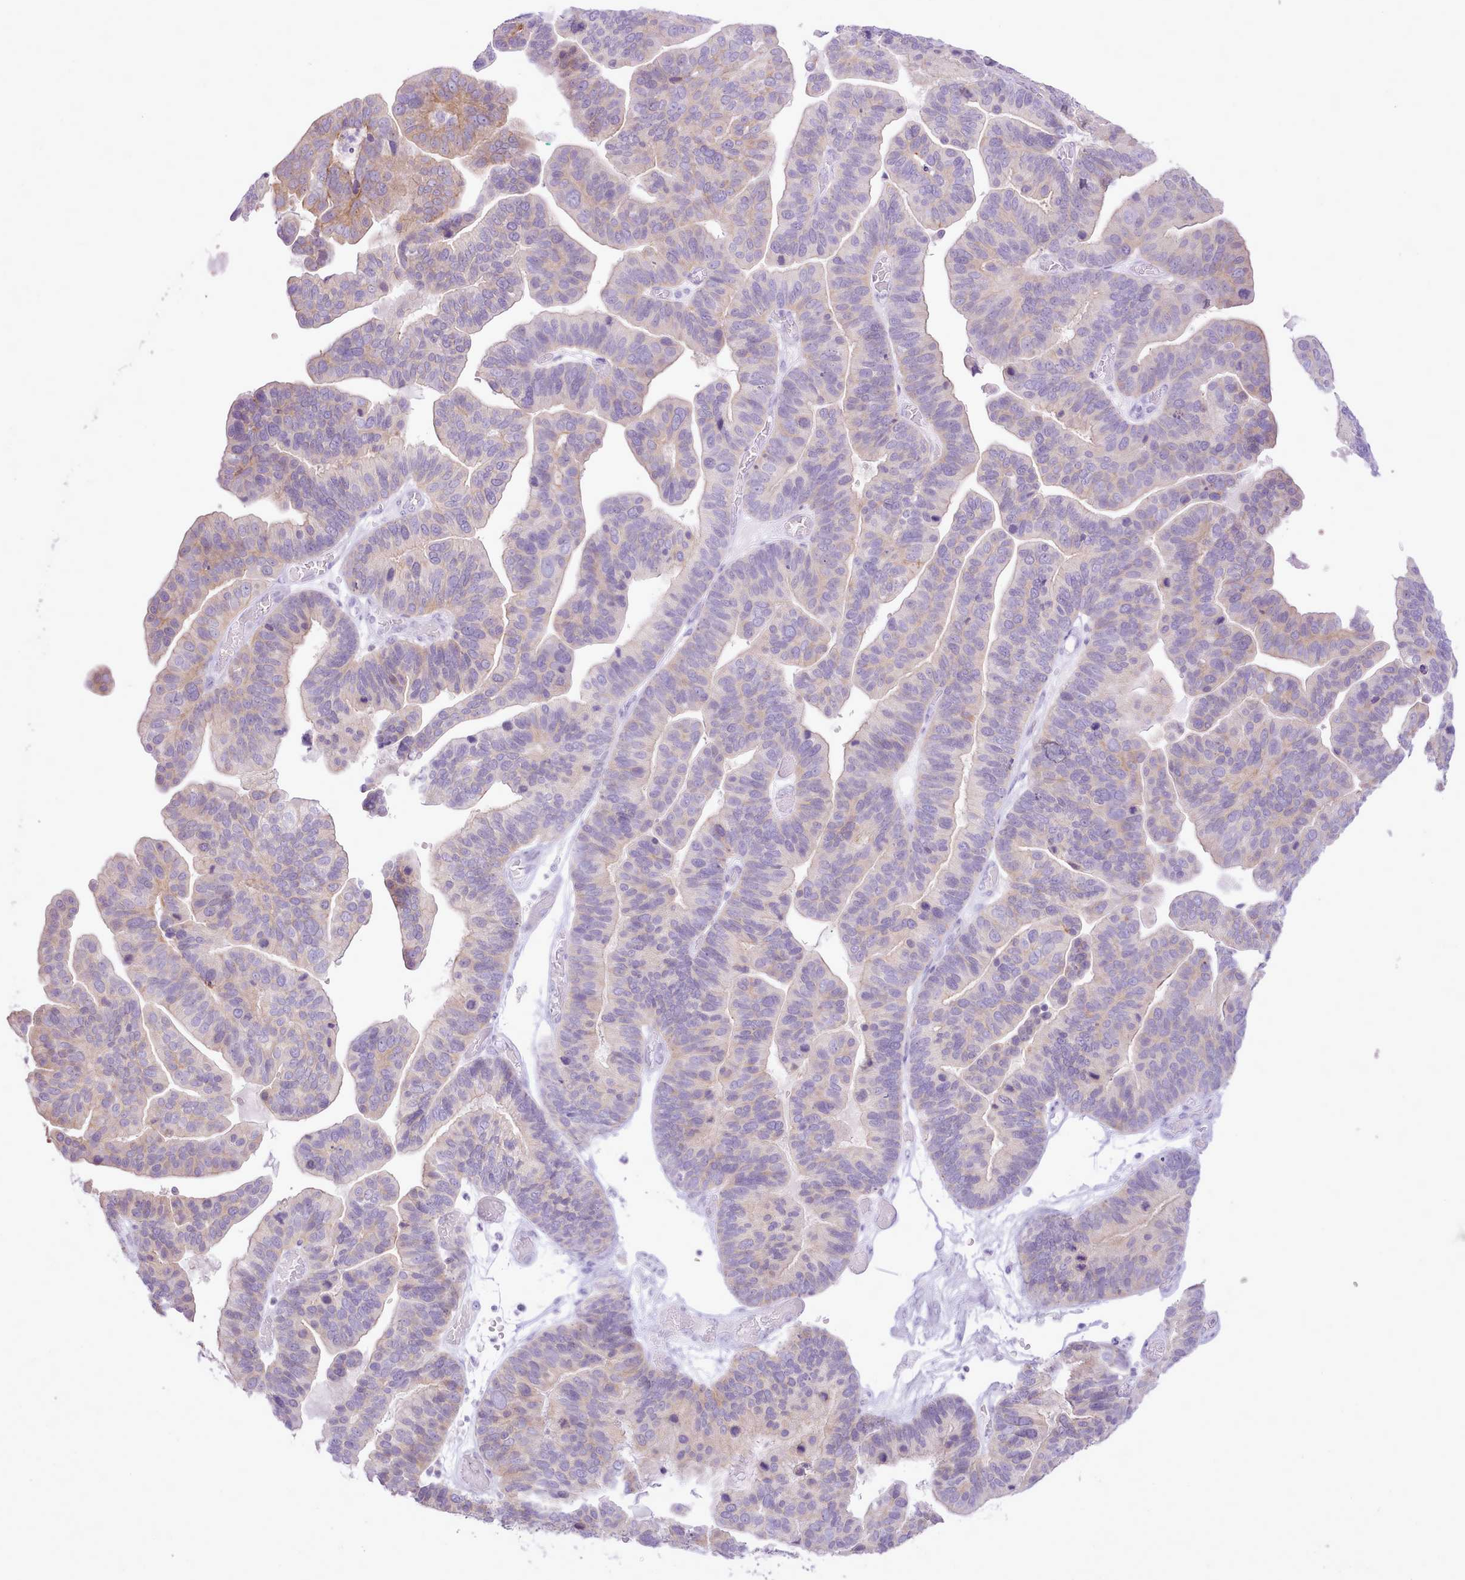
{"staining": {"intensity": "weak", "quantity": "<25%", "location": "cytoplasmic/membranous"}, "tissue": "ovarian cancer", "cell_type": "Tumor cells", "image_type": "cancer", "snomed": [{"axis": "morphology", "description": "Cystadenocarcinoma, serous, NOS"}, {"axis": "topography", "description": "Ovary"}], "caption": "The image shows no staining of tumor cells in ovarian serous cystadenocarcinoma.", "gene": "MDFI", "patient": {"sex": "female", "age": 56}}